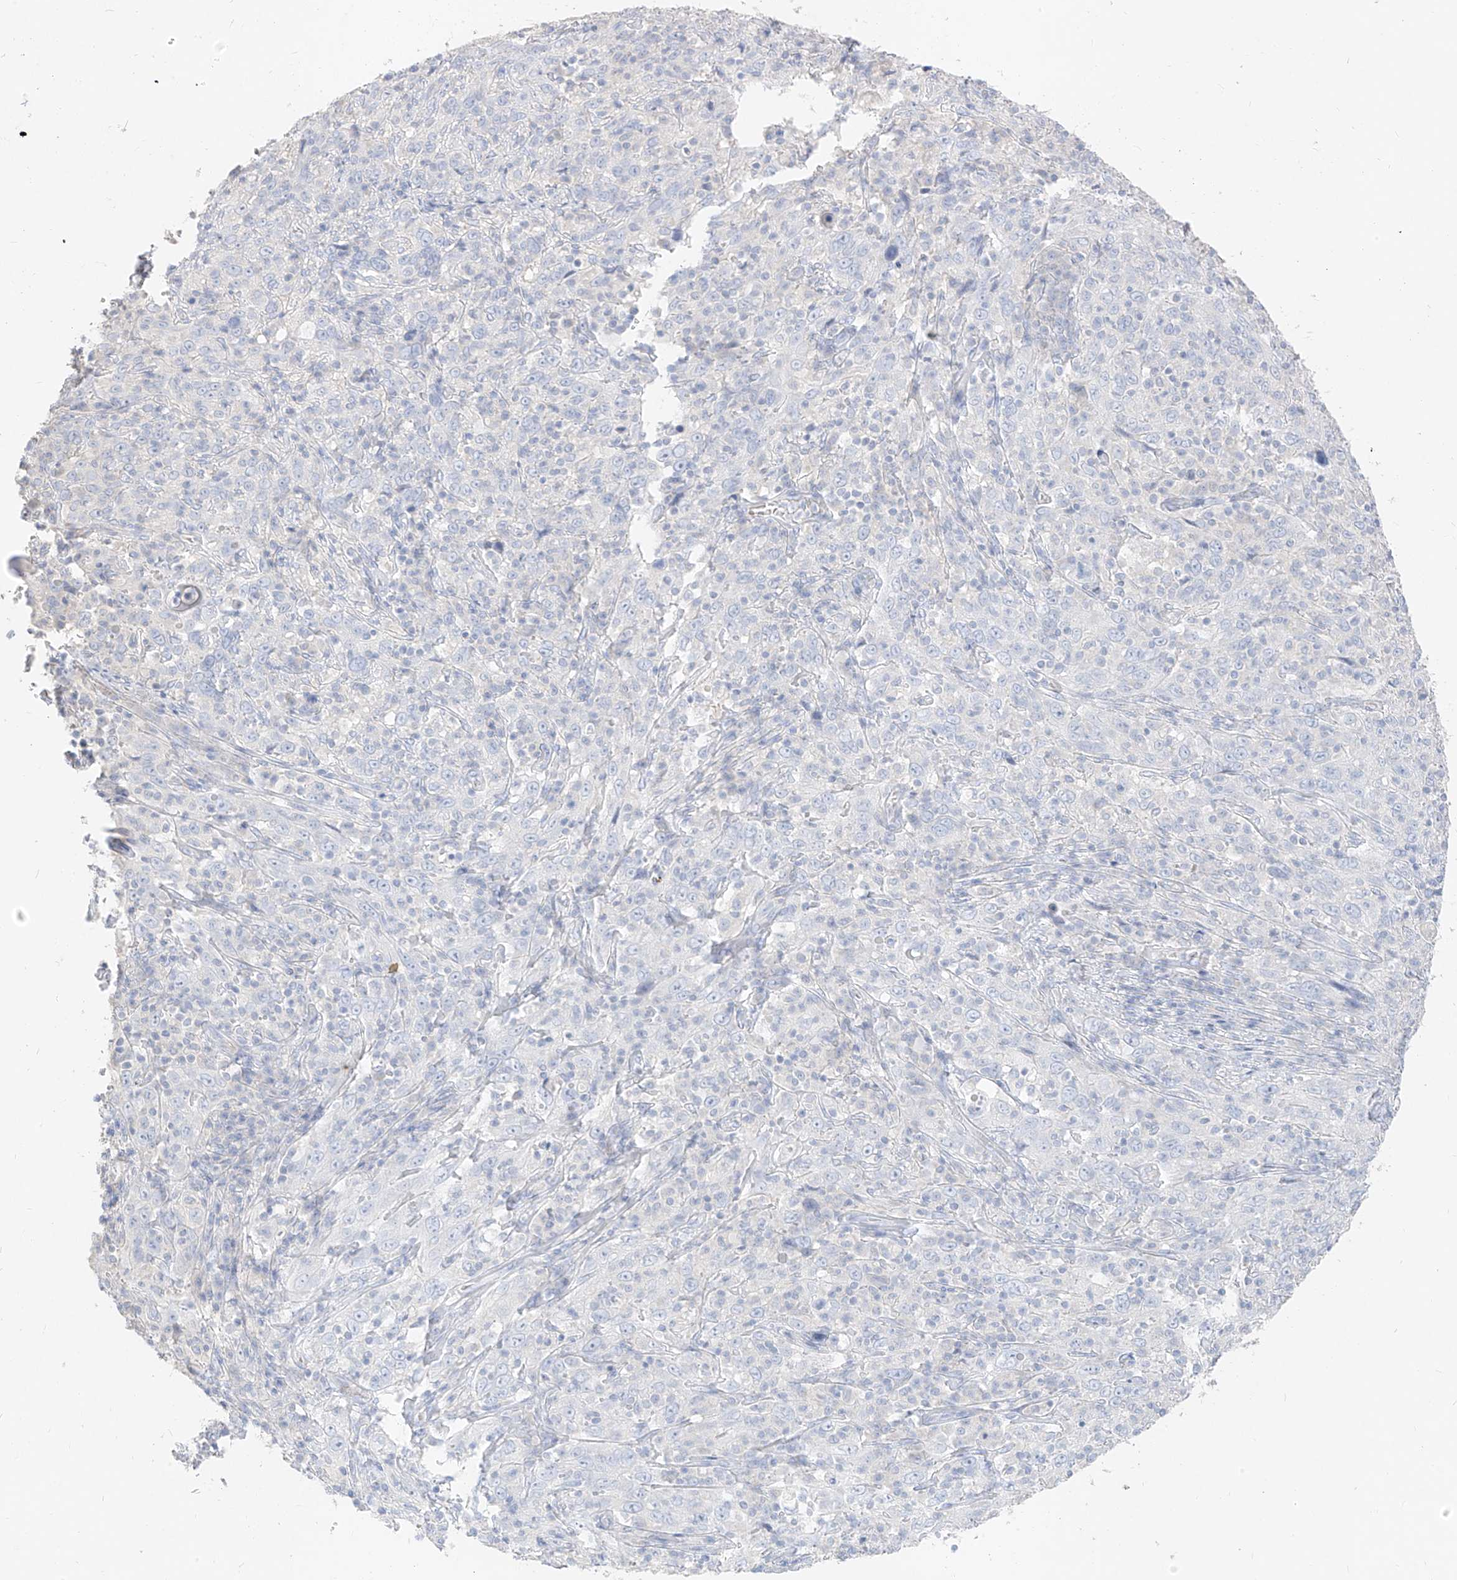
{"staining": {"intensity": "negative", "quantity": "none", "location": "none"}, "tissue": "cervical cancer", "cell_type": "Tumor cells", "image_type": "cancer", "snomed": [{"axis": "morphology", "description": "Squamous cell carcinoma, NOS"}, {"axis": "topography", "description": "Cervix"}], "caption": "High power microscopy photomicrograph of an immunohistochemistry (IHC) histopathology image of cervical cancer (squamous cell carcinoma), revealing no significant positivity in tumor cells.", "gene": "ZZEF1", "patient": {"sex": "female", "age": 46}}